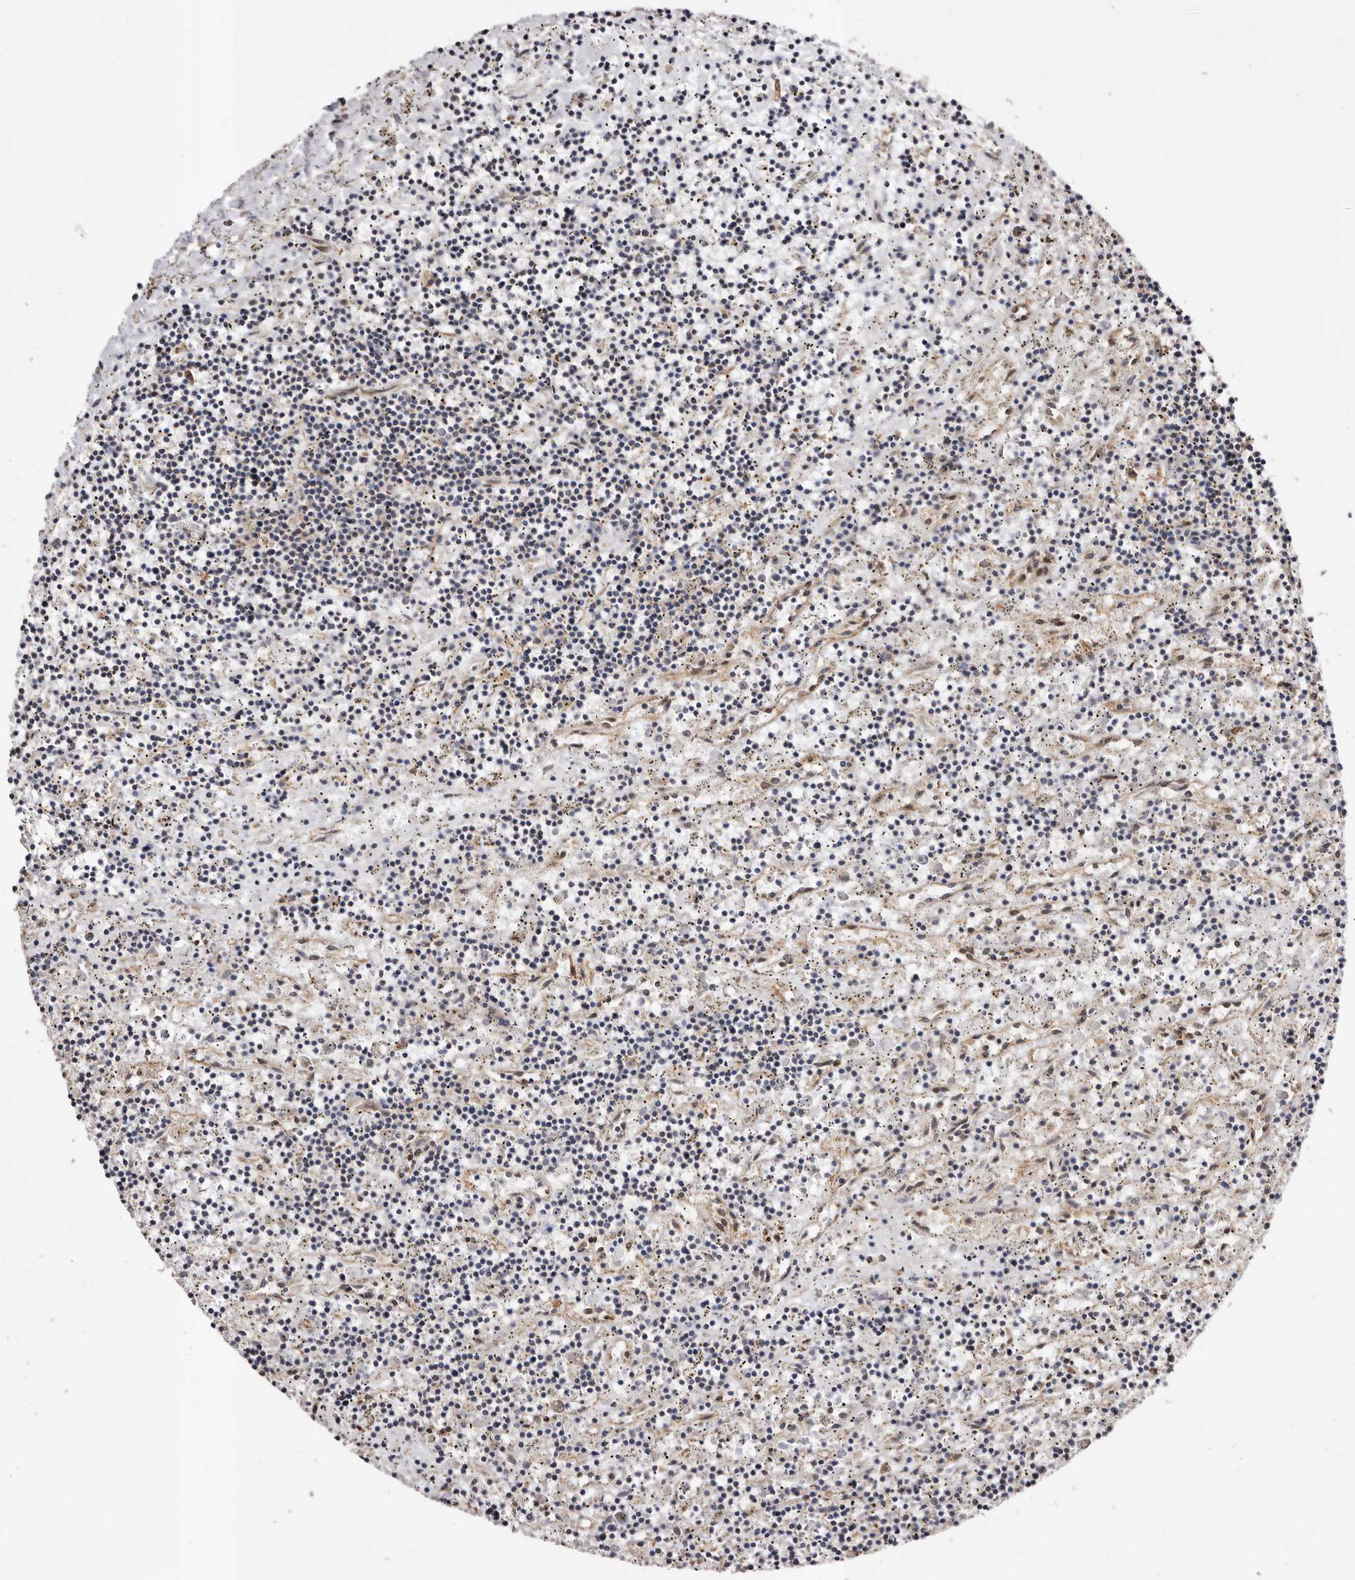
{"staining": {"intensity": "negative", "quantity": "none", "location": "none"}, "tissue": "lymphoma", "cell_type": "Tumor cells", "image_type": "cancer", "snomed": [{"axis": "morphology", "description": "Malignant lymphoma, non-Hodgkin's type, Low grade"}, {"axis": "topography", "description": "Spleen"}], "caption": "Protein analysis of malignant lymphoma, non-Hodgkin's type (low-grade) demonstrates no significant expression in tumor cells. Brightfield microscopy of IHC stained with DAB (3,3'-diaminobenzidine) (brown) and hematoxylin (blue), captured at high magnification.", "gene": "COQ8B", "patient": {"sex": "male", "age": 76}}